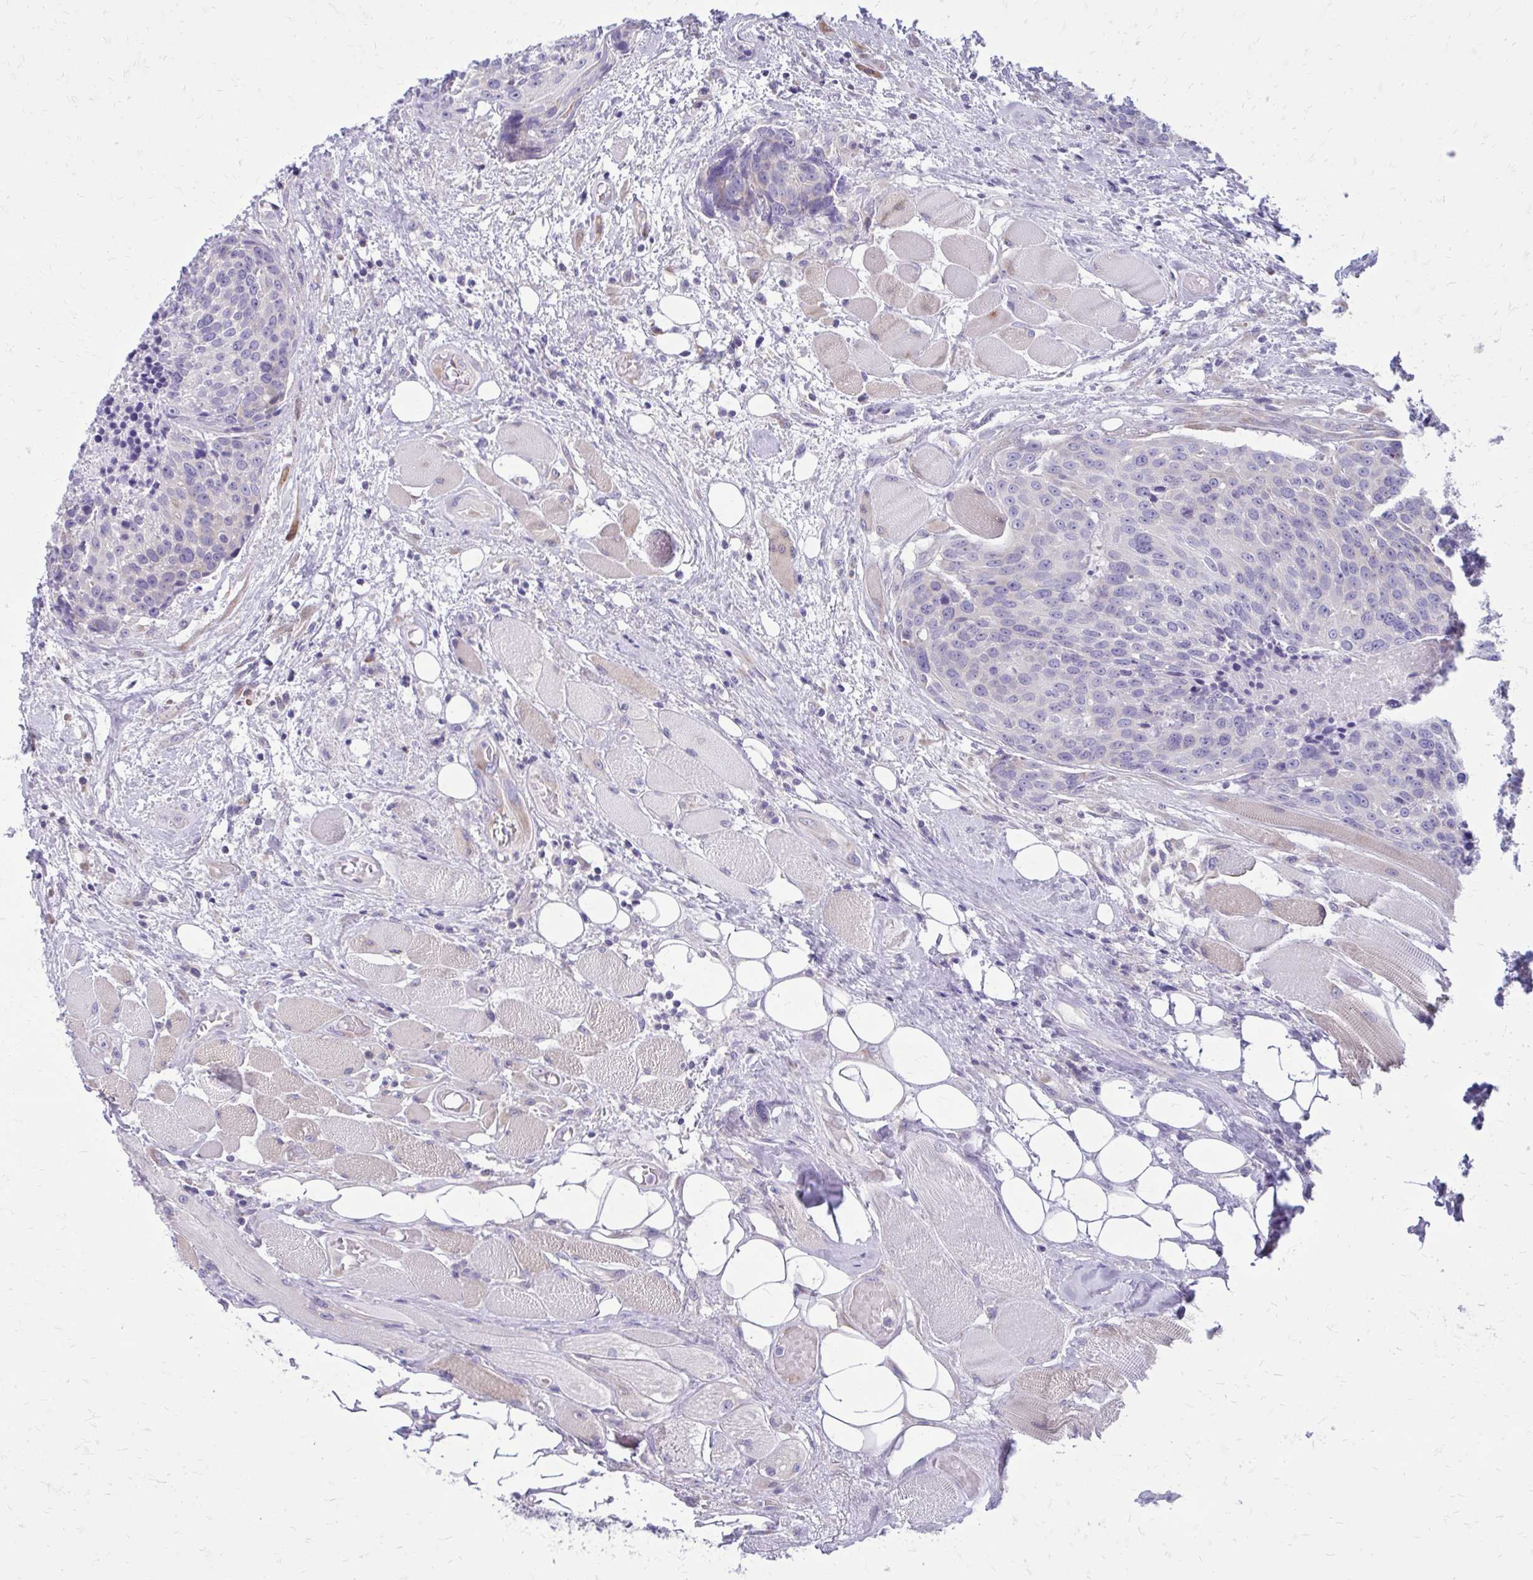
{"staining": {"intensity": "negative", "quantity": "none", "location": "none"}, "tissue": "head and neck cancer", "cell_type": "Tumor cells", "image_type": "cancer", "snomed": [{"axis": "morphology", "description": "Squamous cell carcinoma, NOS"}, {"axis": "topography", "description": "Oral tissue"}, {"axis": "topography", "description": "Head-Neck"}], "caption": "Tumor cells are negative for brown protein staining in head and neck cancer.", "gene": "GIGYF2", "patient": {"sex": "male", "age": 64}}